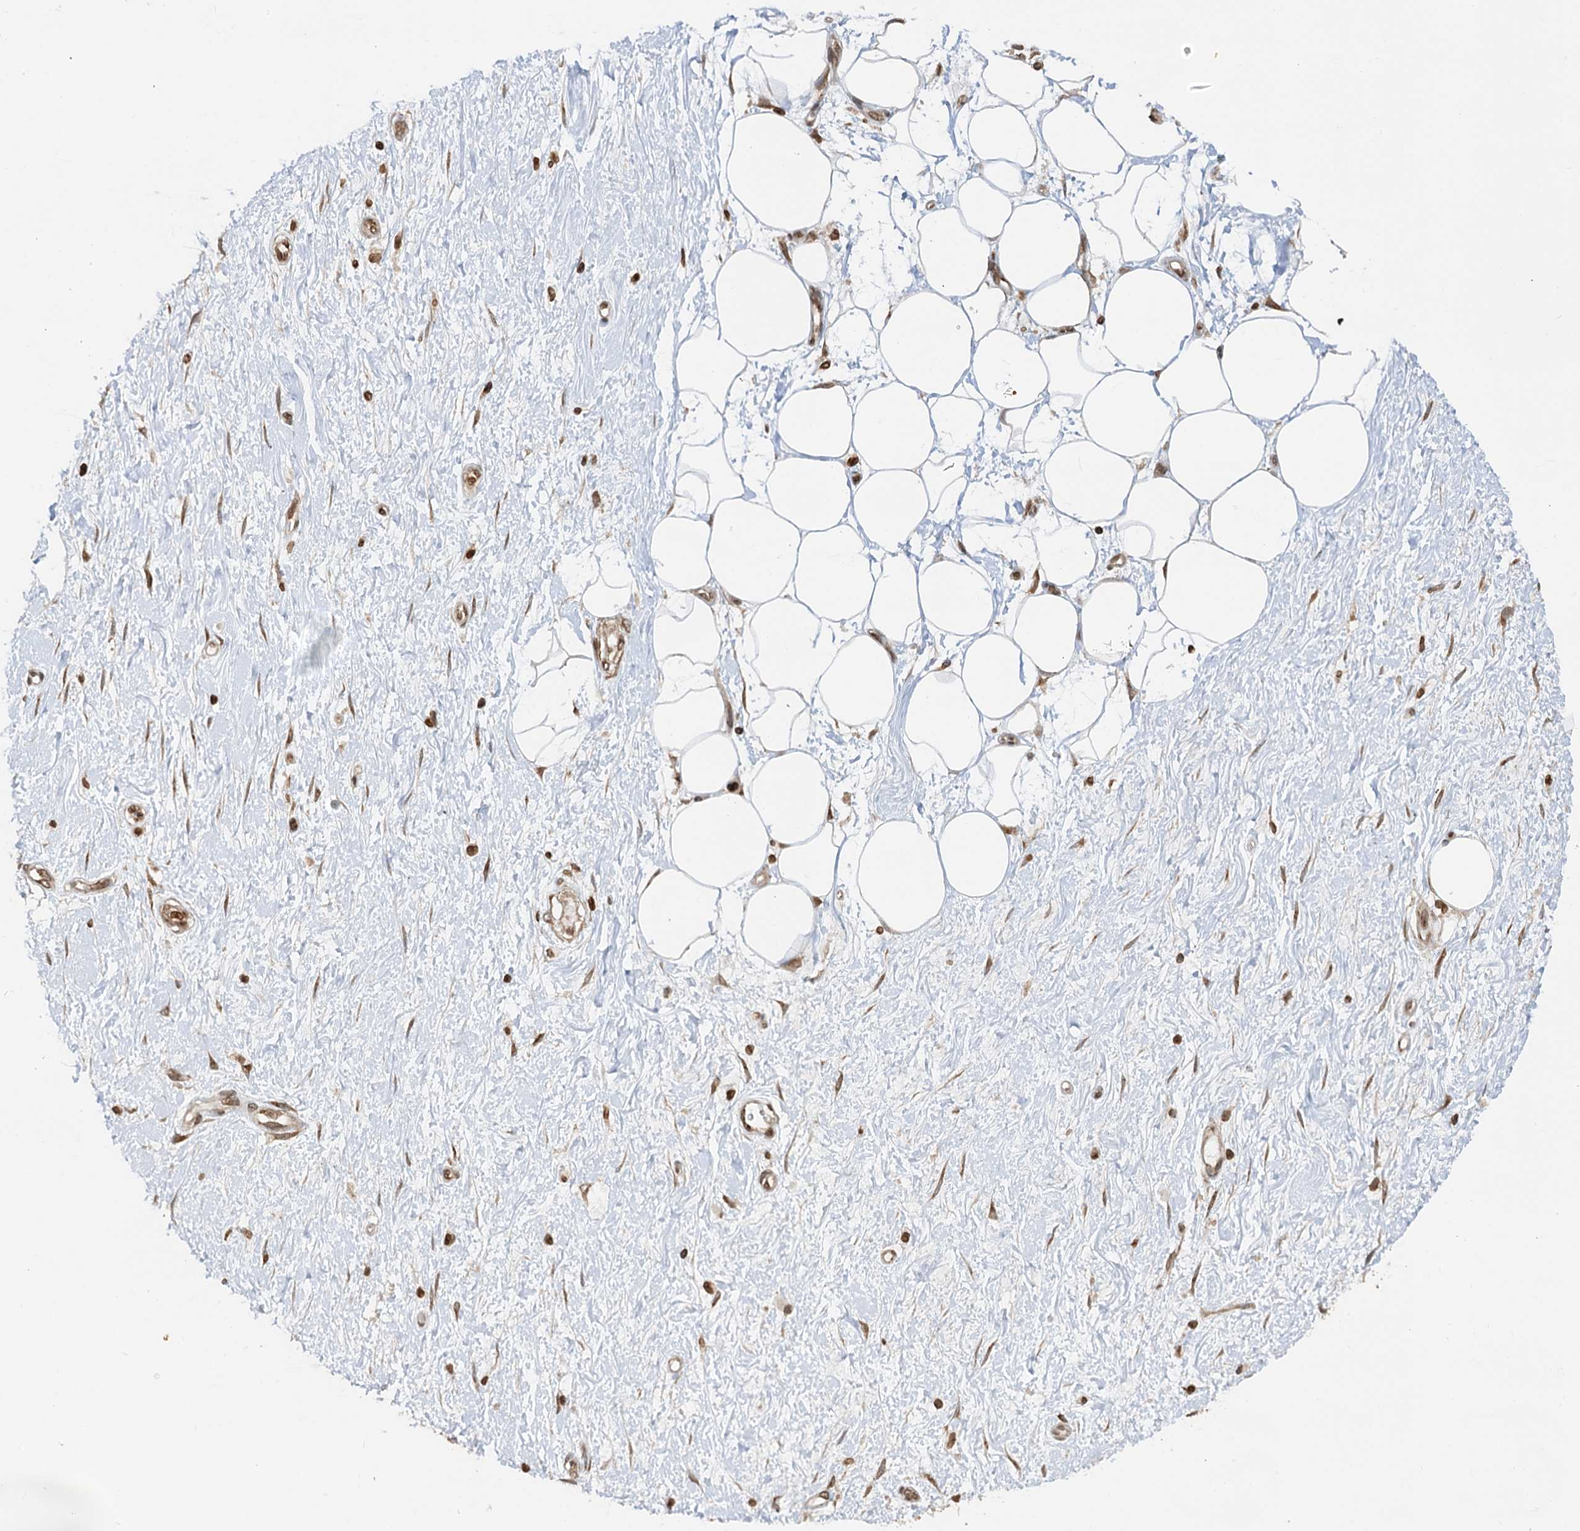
{"staining": {"intensity": "moderate", "quantity": "25%-75%", "location": "nuclear"}, "tissue": "adipose tissue", "cell_type": "Adipocytes", "image_type": "normal", "snomed": [{"axis": "morphology", "description": "Normal tissue, NOS"}, {"axis": "morphology", "description": "Adenocarcinoma, NOS"}, {"axis": "topography", "description": "Pancreas"}, {"axis": "topography", "description": "Peripheral nerve tissue"}], "caption": "Adipose tissue stained with immunohistochemistry (IHC) reveals moderate nuclear expression in approximately 25%-75% of adipocytes. (IHC, brightfield microscopy, high magnification).", "gene": "ZC3H13", "patient": {"sex": "male", "age": 59}}